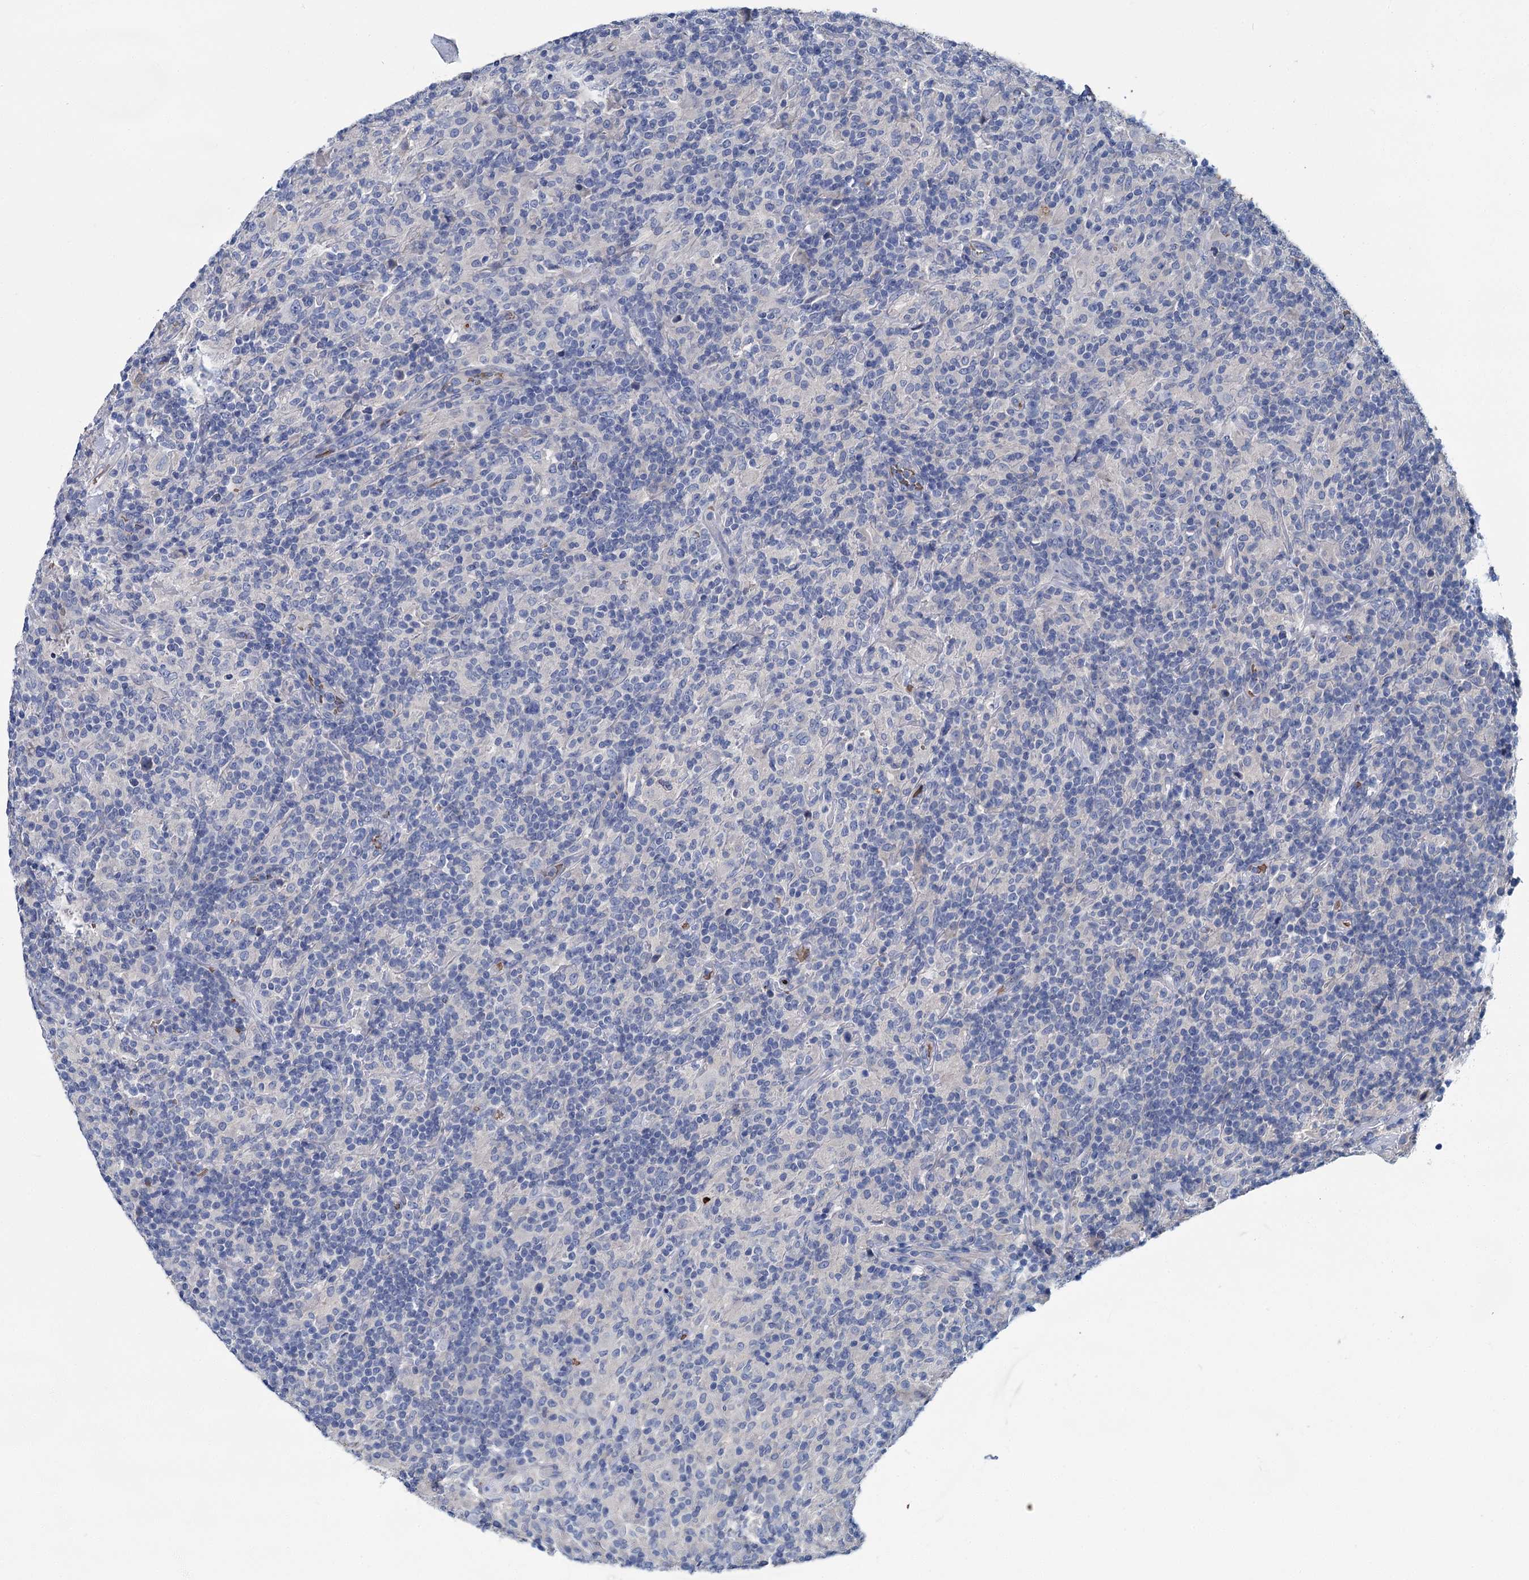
{"staining": {"intensity": "negative", "quantity": "none", "location": "none"}, "tissue": "lymphoma", "cell_type": "Tumor cells", "image_type": "cancer", "snomed": [{"axis": "morphology", "description": "Hodgkin's disease, NOS"}, {"axis": "topography", "description": "Lymph node"}], "caption": "DAB (3,3'-diaminobenzidine) immunohistochemical staining of Hodgkin's disease reveals no significant staining in tumor cells.", "gene": "ATG2A", "patient": {"sex": "male", "age": 70}}